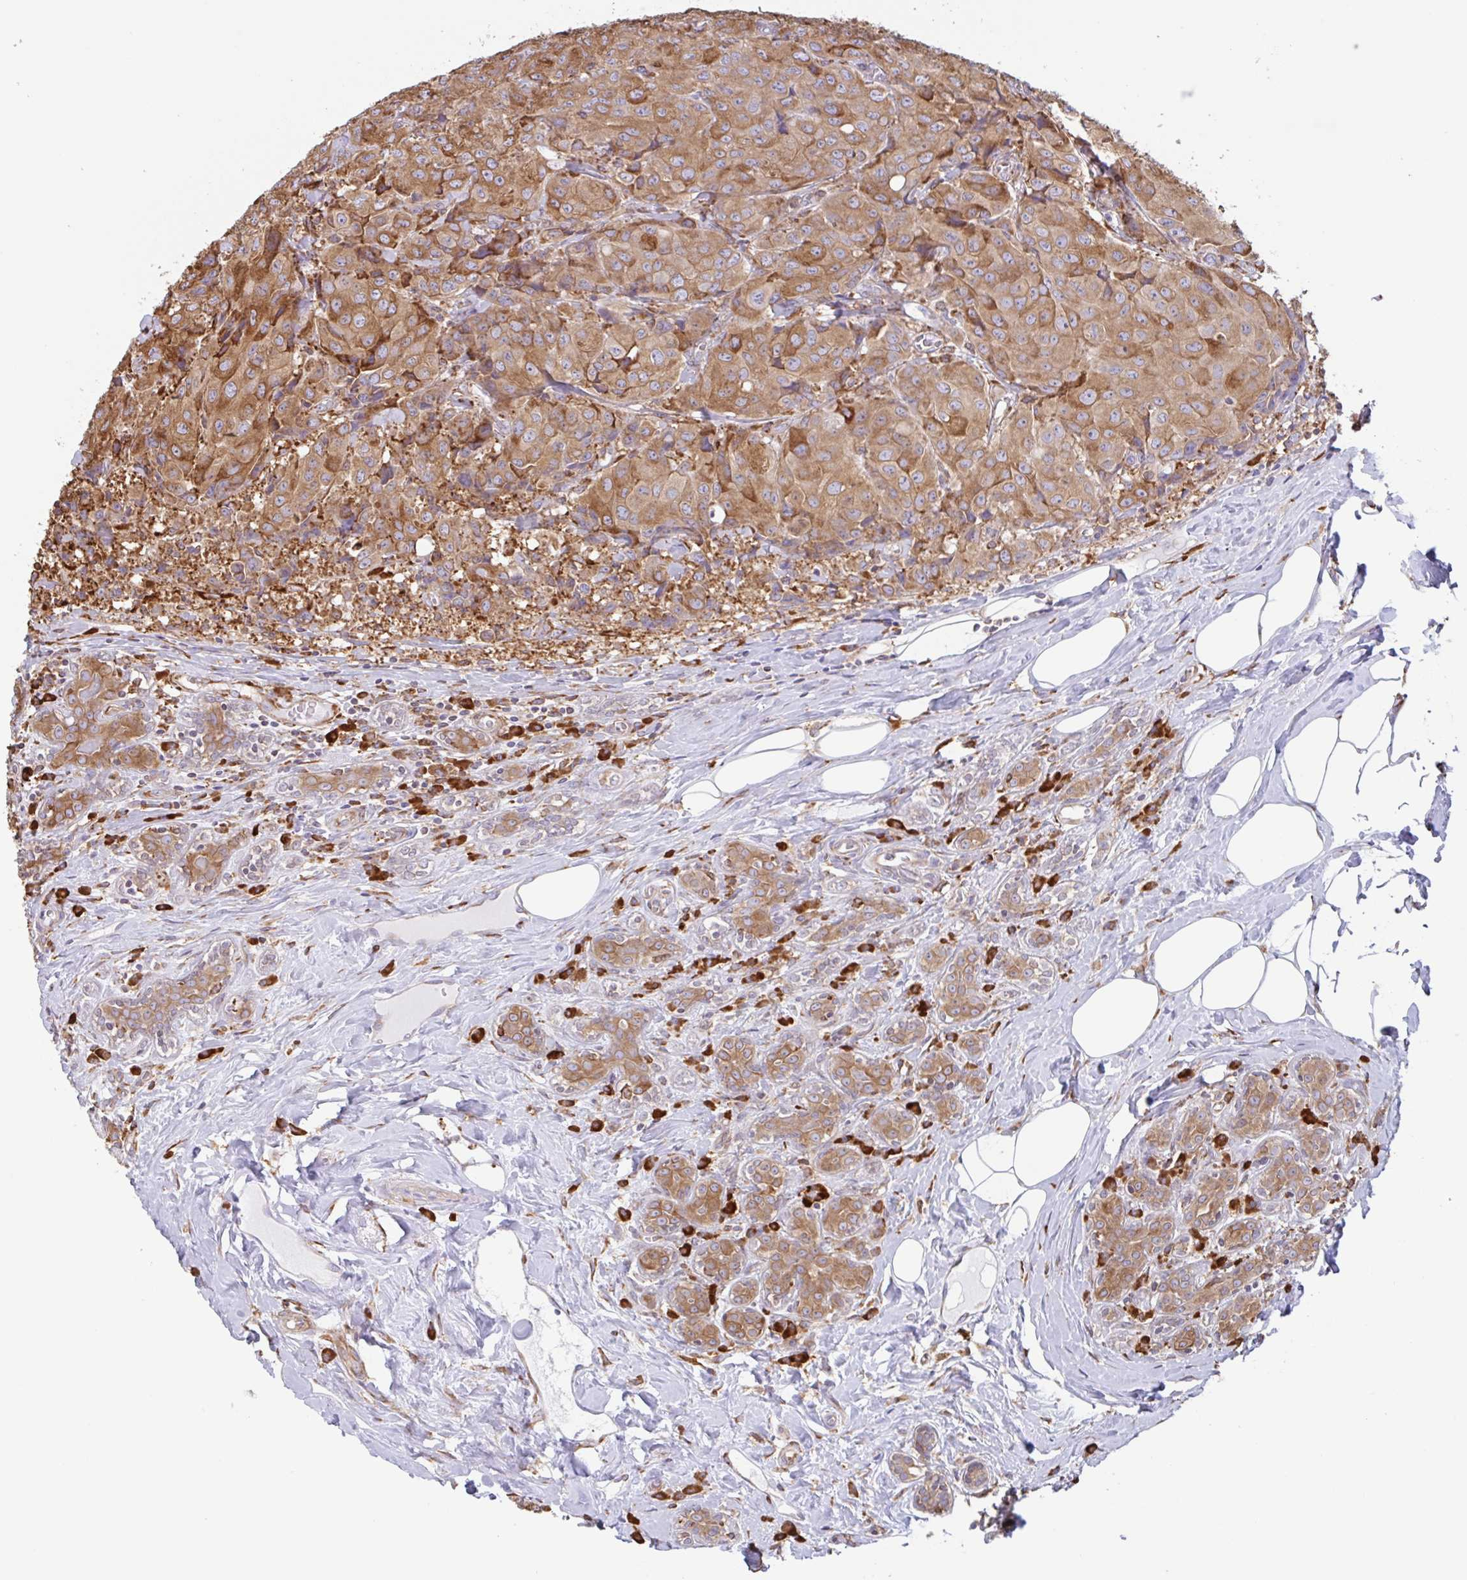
{"staining": {"intensity": "moderate", "quantity": ">75%", "location": "cytoplasmic/membranous"}, "tissue": "breast cancer", "cell_type": "Tumor cells", "image_type": "cancer", "snomed": [{"axis": "morphology", "description": "Duct carcinoma"}, {"axis": "topography", "description": "Breast"}], "caption": "The micrograph exhibits staining of breast cancer (invasive ductal carcinoma), revealing moderate cytoplasmic/membranous protein expression (brown color) within tumor cells.", "gene": "DOK4", "patient": {"sex": "female", "age": 43}}